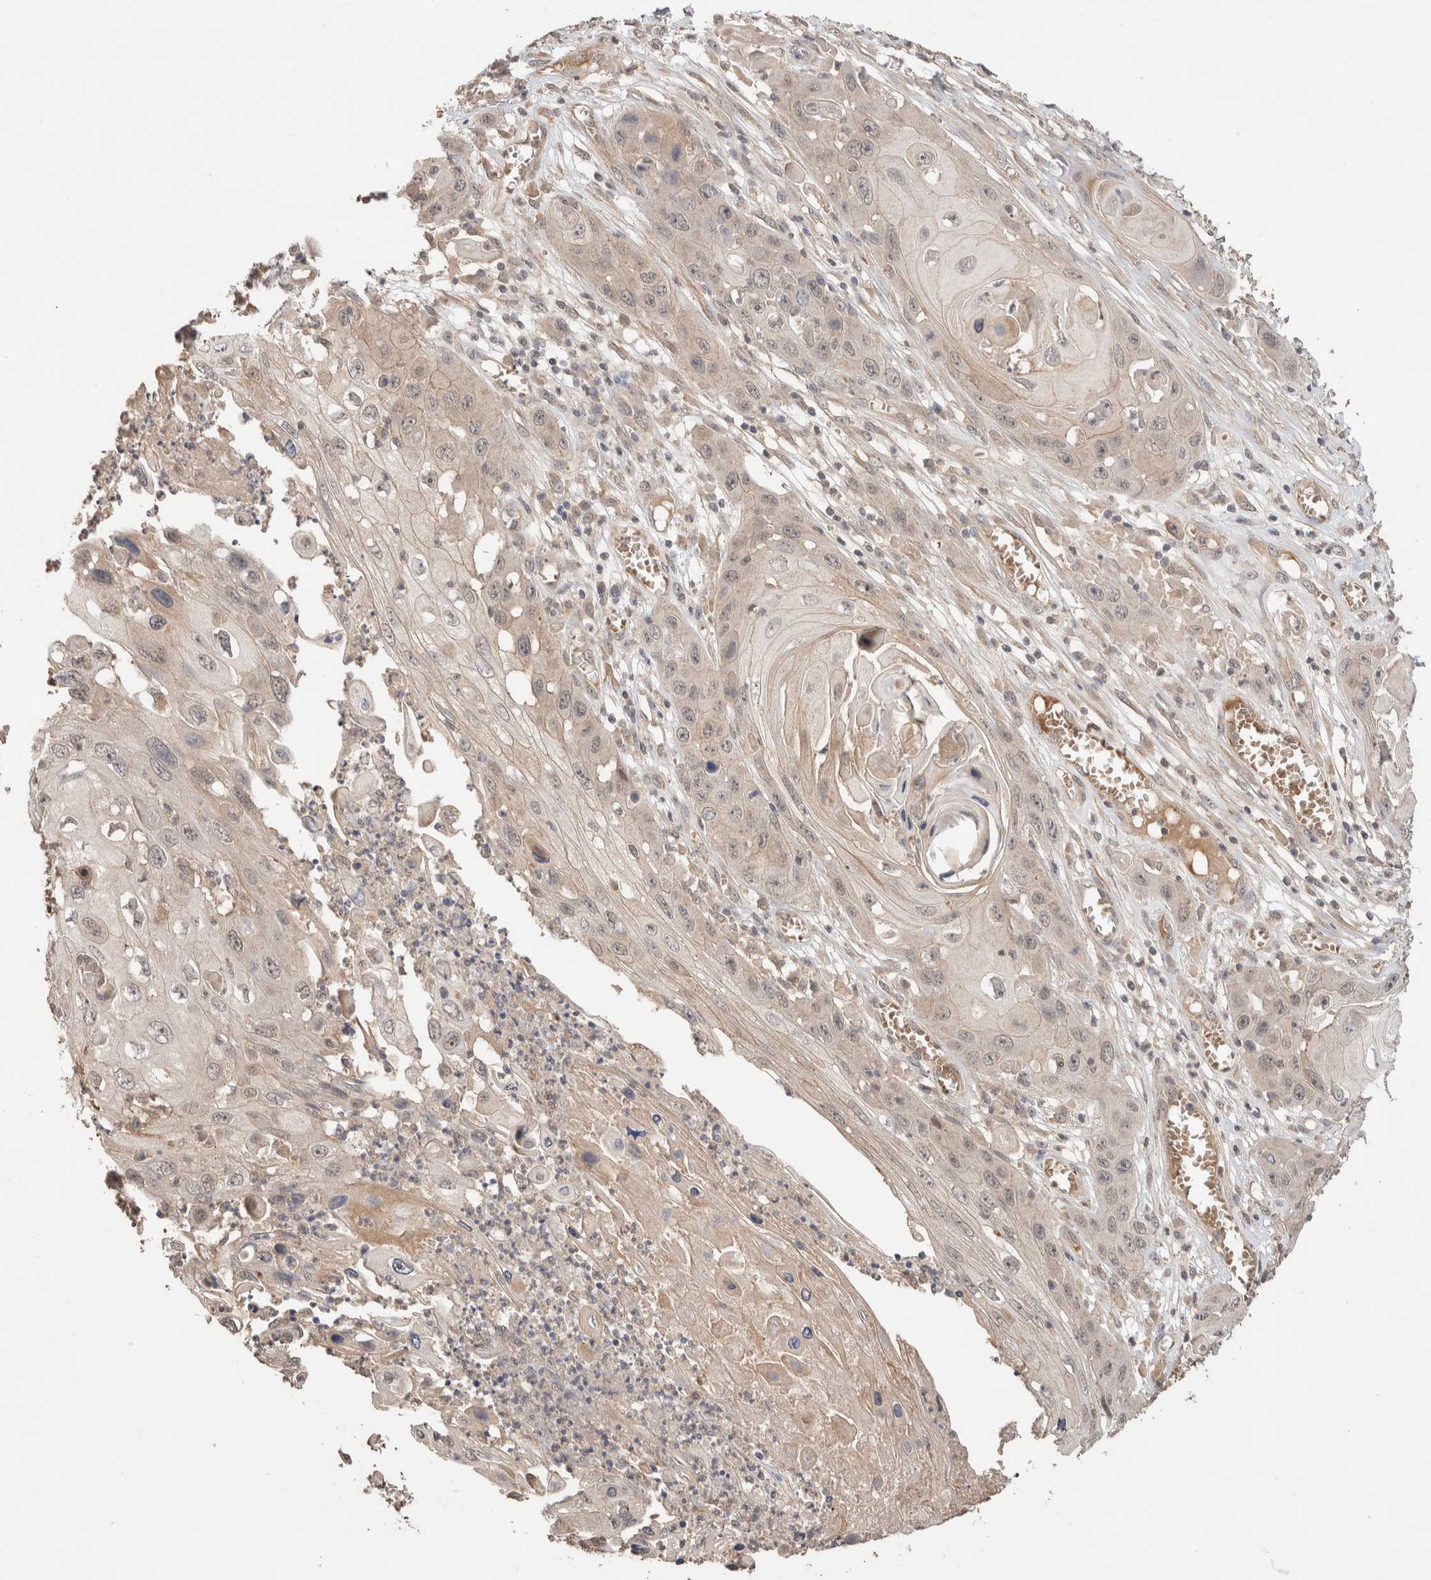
{"staining": {"intensity": "weak", "quantity": "<25%", "location": "cytoplasmic/membranous"}, "tissue": "skin cancer", "cell_type": "Tumor cells", "image_type": "cancer", "snomed": [{"axis": "morphology", "description": "Squamous cell carcinoma, NOS"}, {"axis": "topography", "description": "Skin"}], "caption": "Immunohistochemical staining of human skin squamous cell carcinoma shows no significant expression in tumor cells. (DAB immunohistochemistry, high magnification).", "gene": "CASK", "patient": {"sex": "male", "age": 55}}